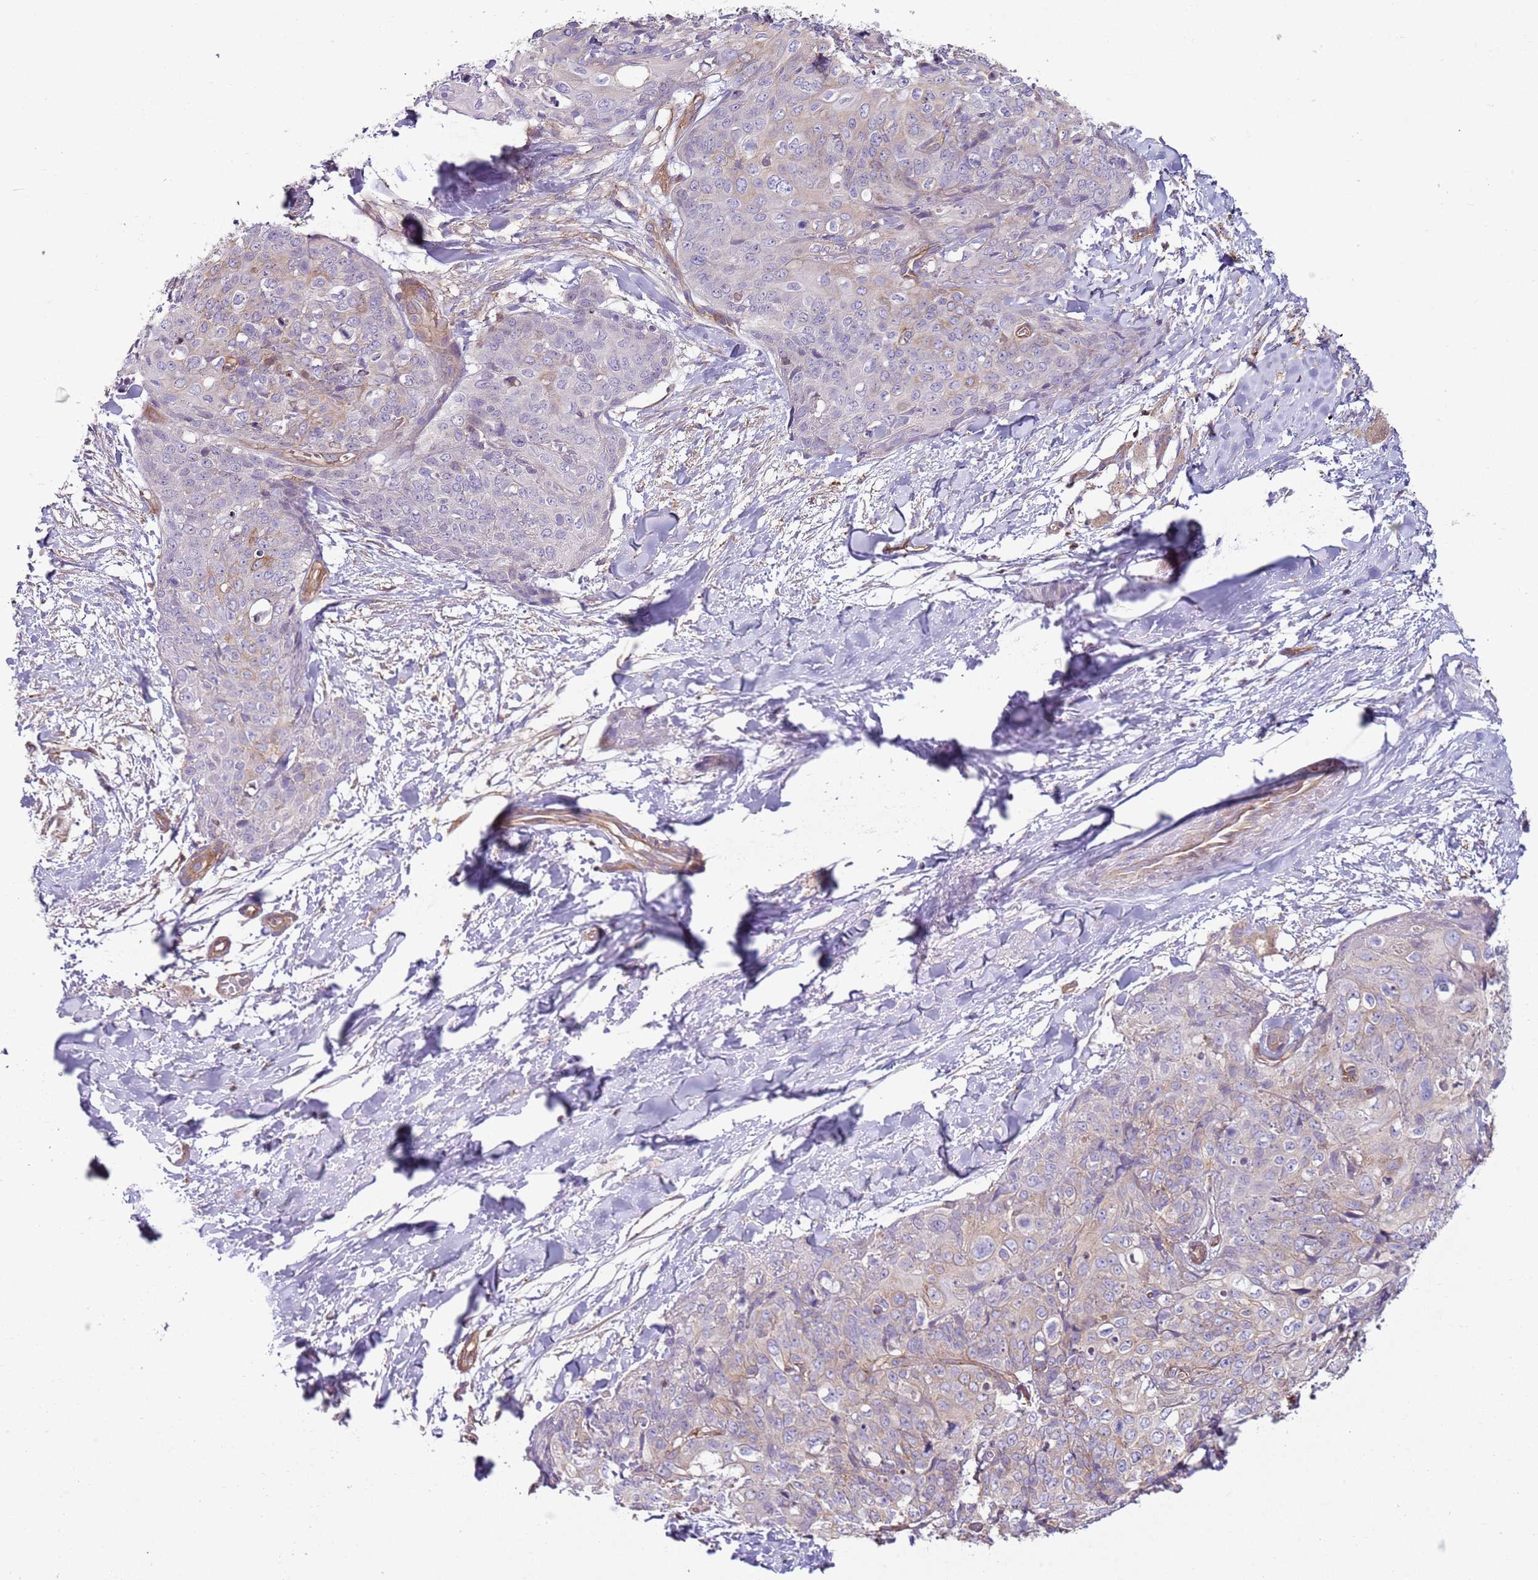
{"staining": {"intensity": "weak", "quantity": "<25%", "location": "cytoplasmic/membranous"}, "tissue": "skin cancer", "cell_type": "Tumor cells", "image_type": "cancer", "snomed": [{"axis": "morphology", "description": "Squamous cell carcinoma, NOS"}, {"axis": "topography", "description": "Skin"}, {"axis": "topography", "description": "Vulva"}], "caption": "Protein analysis of skin squamous cell carcinoma reveals no significant expression in tumor cells.", "gene": "GNAI3", "patient": {"sex": "female", "age": 85}}